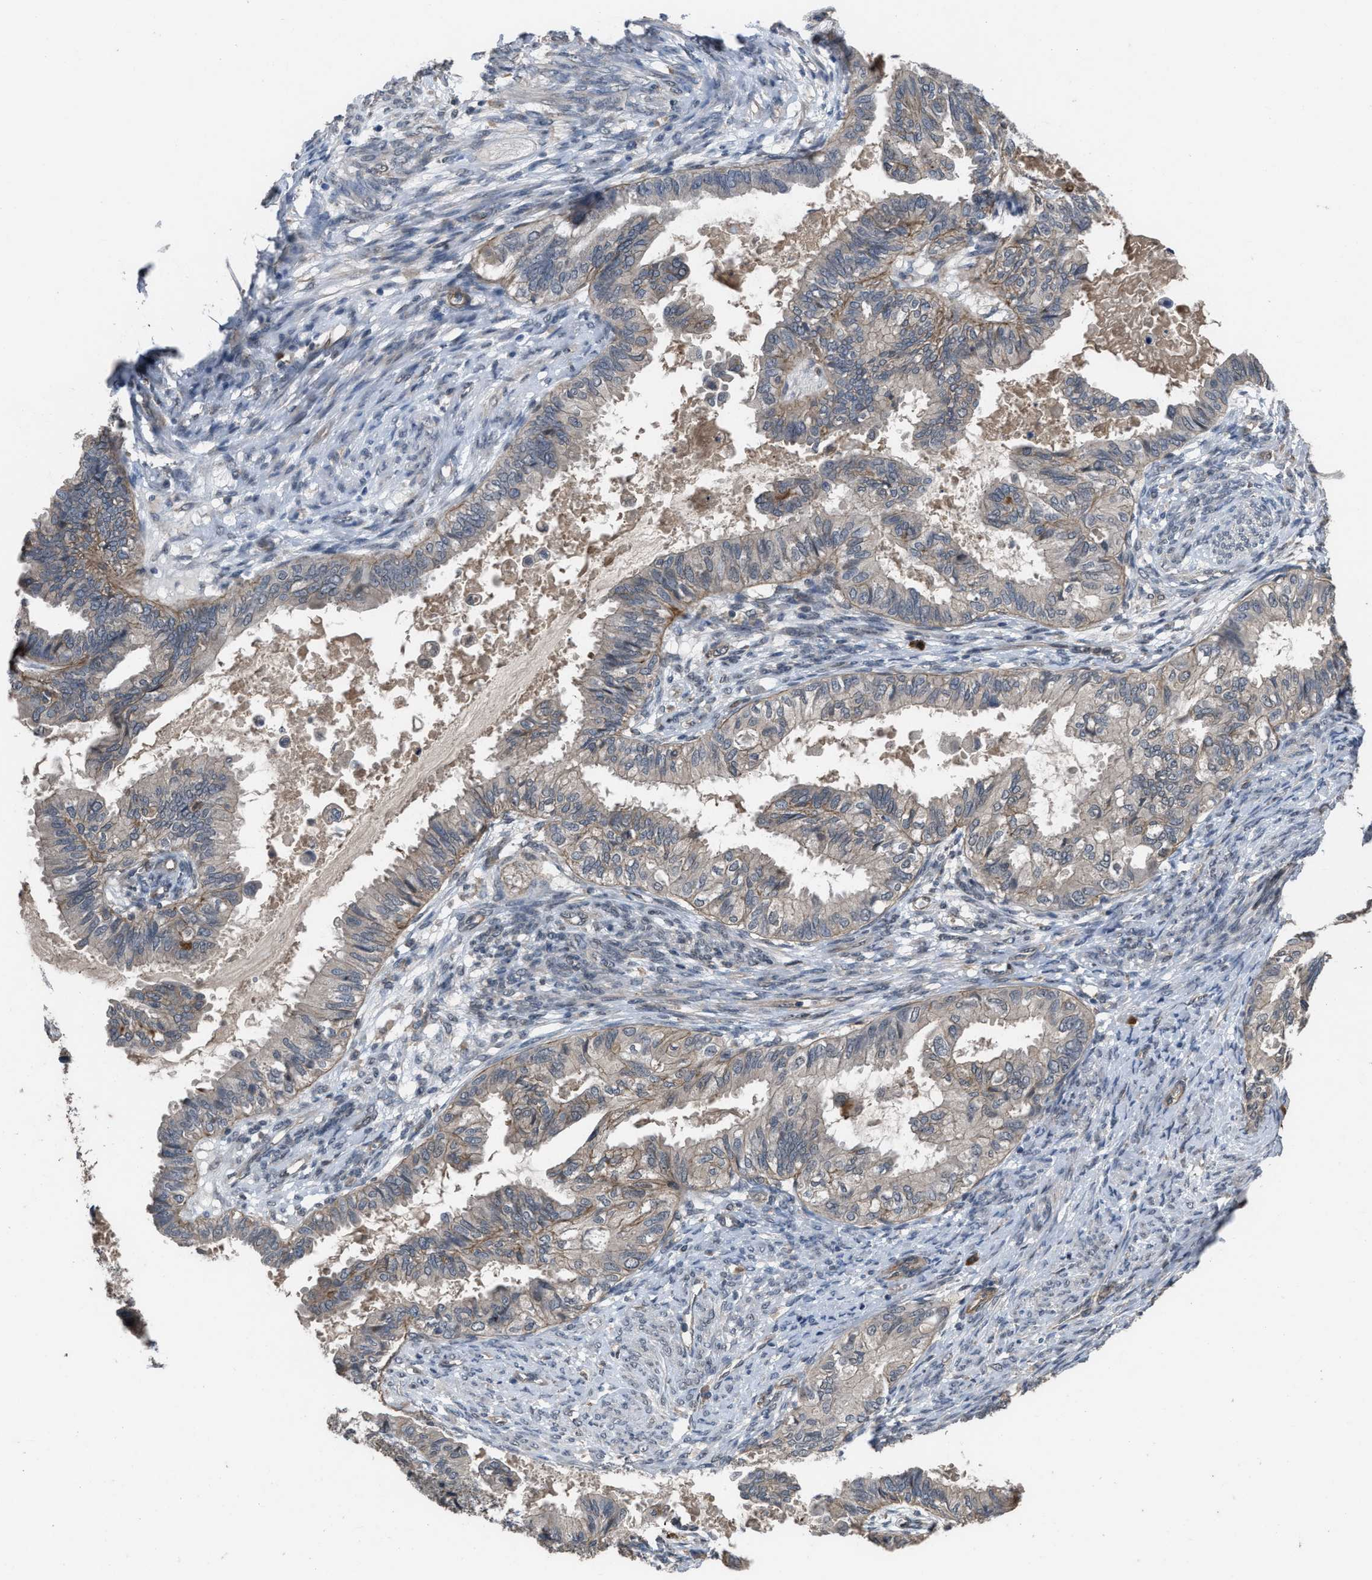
{"staining": {"intensity": "weak", "quantity": "<25%", "location": "cytoplasmic/membranous"}, "tissue": "cervical cancer", "cell_type": "Tumor cells", "image_type": "cancer", "snomed": [{"axis": "morphology", "description": "Normal tissue, NOS"}, {"axis": "morphology", "description": "Adenocarcinoma, NOS"}, {"axis": "topography", "description": "Cervix"}, {"axis": "topography", "description": "Endometrium"}], "caption": "Immunohistochemistry of human adenocarcinoma (cervical) reveals no expression in tumor cells. (DAB immunohistochemistry (IHC), high magnification).", "gene": "UTRN", "patient": {"sex": "female", "age": 86}}